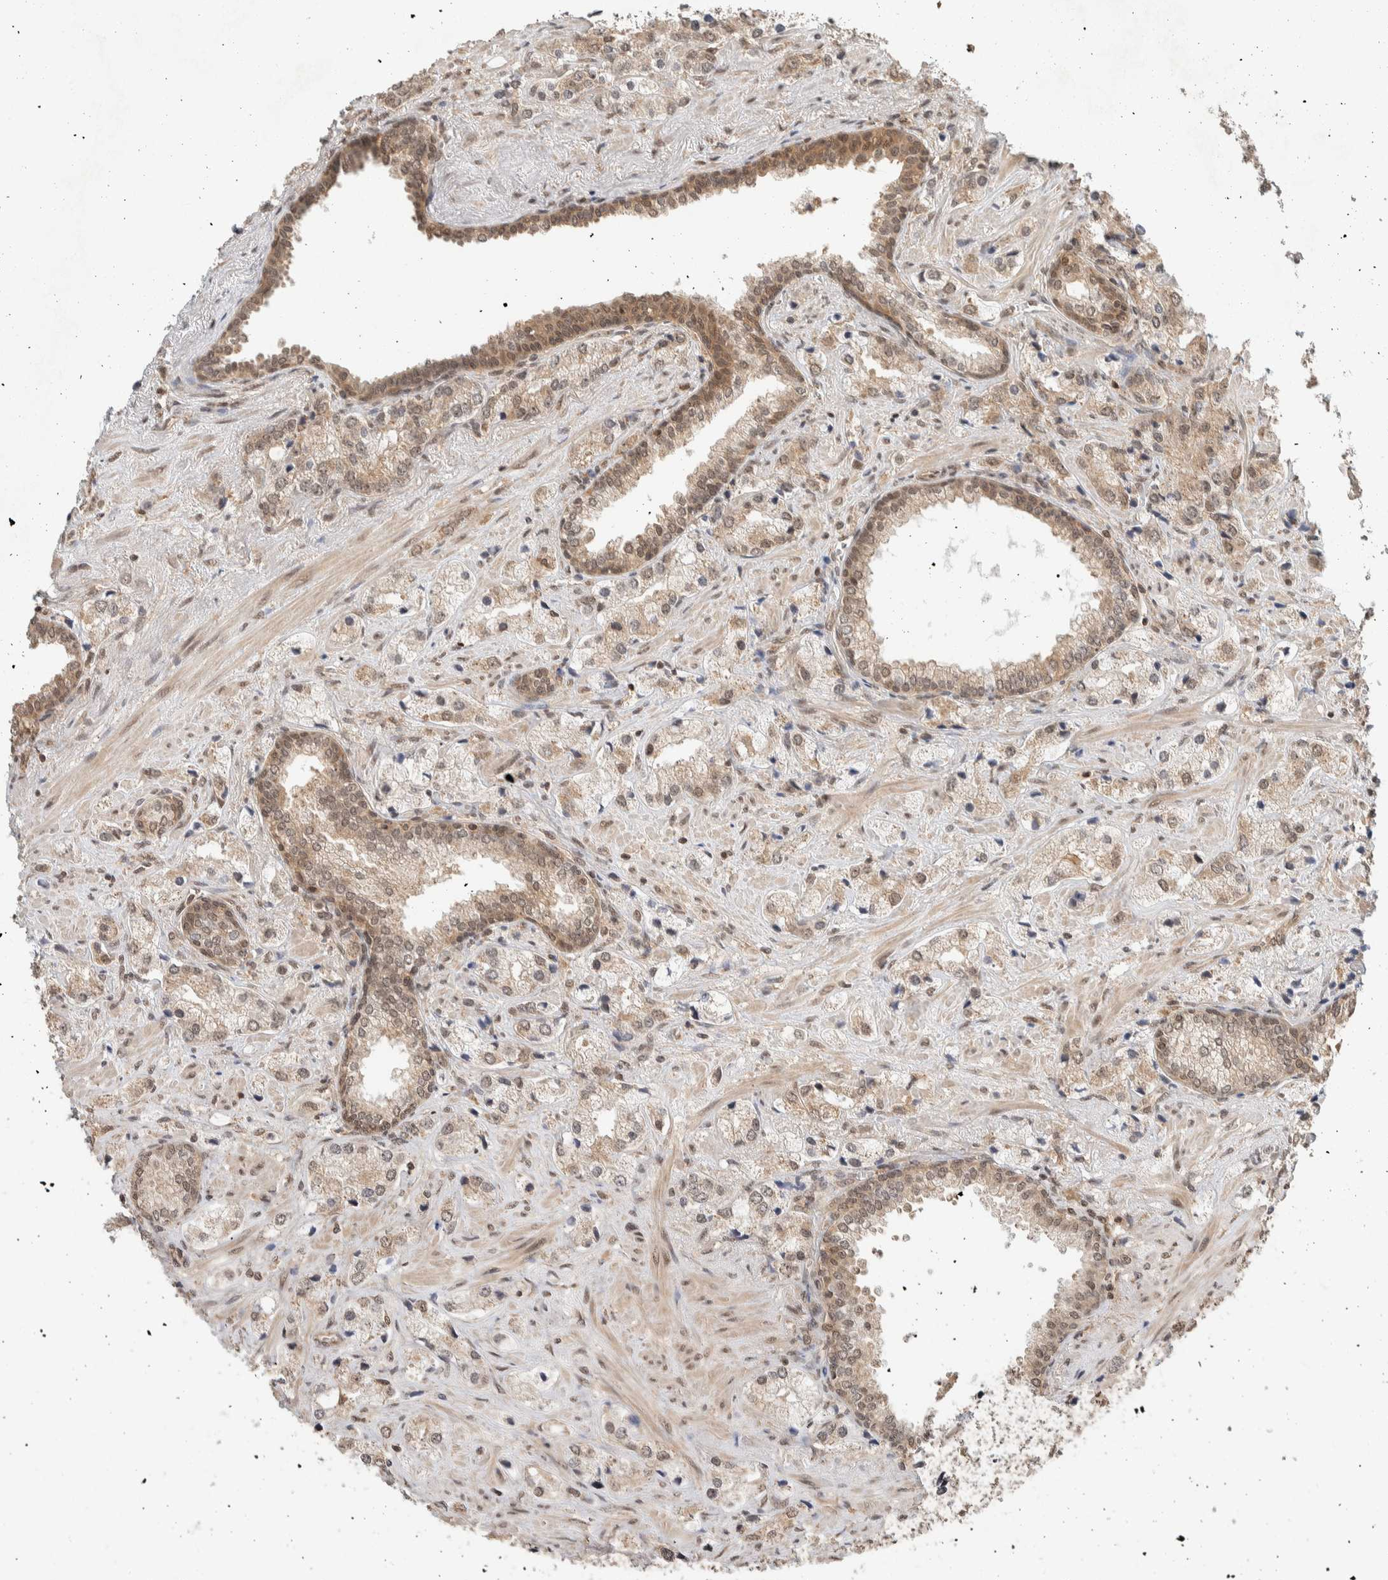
{"staining": {"intensity": "weak", "quantity": "<25%", "location": "cytoplasmic/membranous"}, "tissue": "prostate cancer", "cell_type": "Tumor cells", "image_type": "cancer", "snomed": [{"axis": "morphology", "description": "Adenocarcinoma, High grade"}, {"axis": "topography", "description": "Prostate"}], "caption": "This histopathology image is of prostate cancer (adenocarcinoma (high-grade)) stained with immunohistochemistry (IHC) to label a protein in brown with the nuclei are counter-stained blue. There is no positivity in tumor cells. The staining is performed using DAB brown chromogen with nuclei counter-stained in using hematoxylin.", "gene": "ZBTB2", "patient": {"sex": "male", "age": 66}}